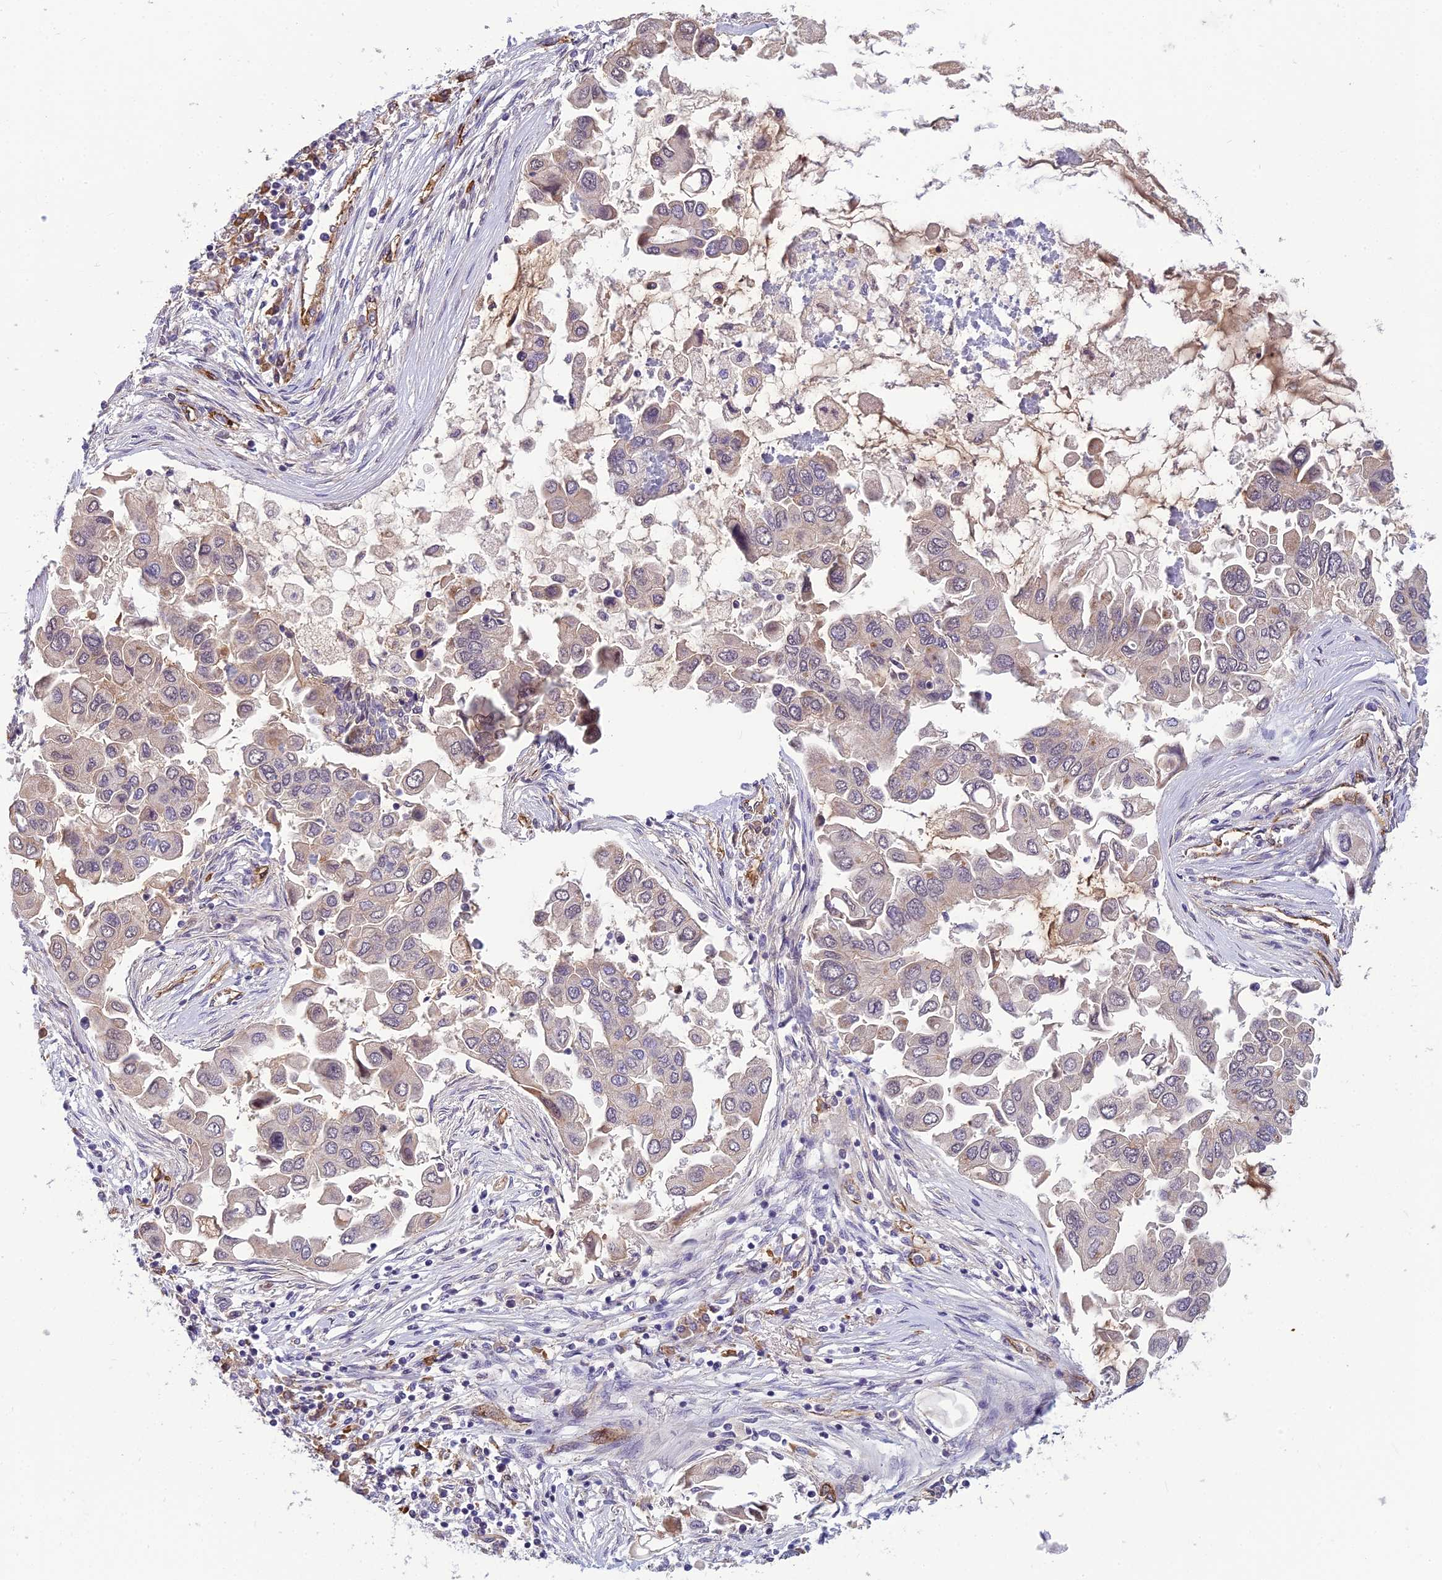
{"staining": {"intensity": "weak", "quantity": "<25%", "location": "cytoplasmic/membranous"}, "tissue": "lung cancer", "cell_type": "Tumor cells", "image_type": "cancer", "snomed": [{"axis": "morphology", "description": "Adenocarcinoma, NOS"}, {"axis": "topography", "description": "Lung"}], "caption": "Tumor cells are negative for protein expression in human lung cancer (adenocarcinoma). (Immunohistochemistry, brightfield microscopy, high magnification).", "gene": "TSPAN15", "patient": {"sex": "female", "age": 76}}